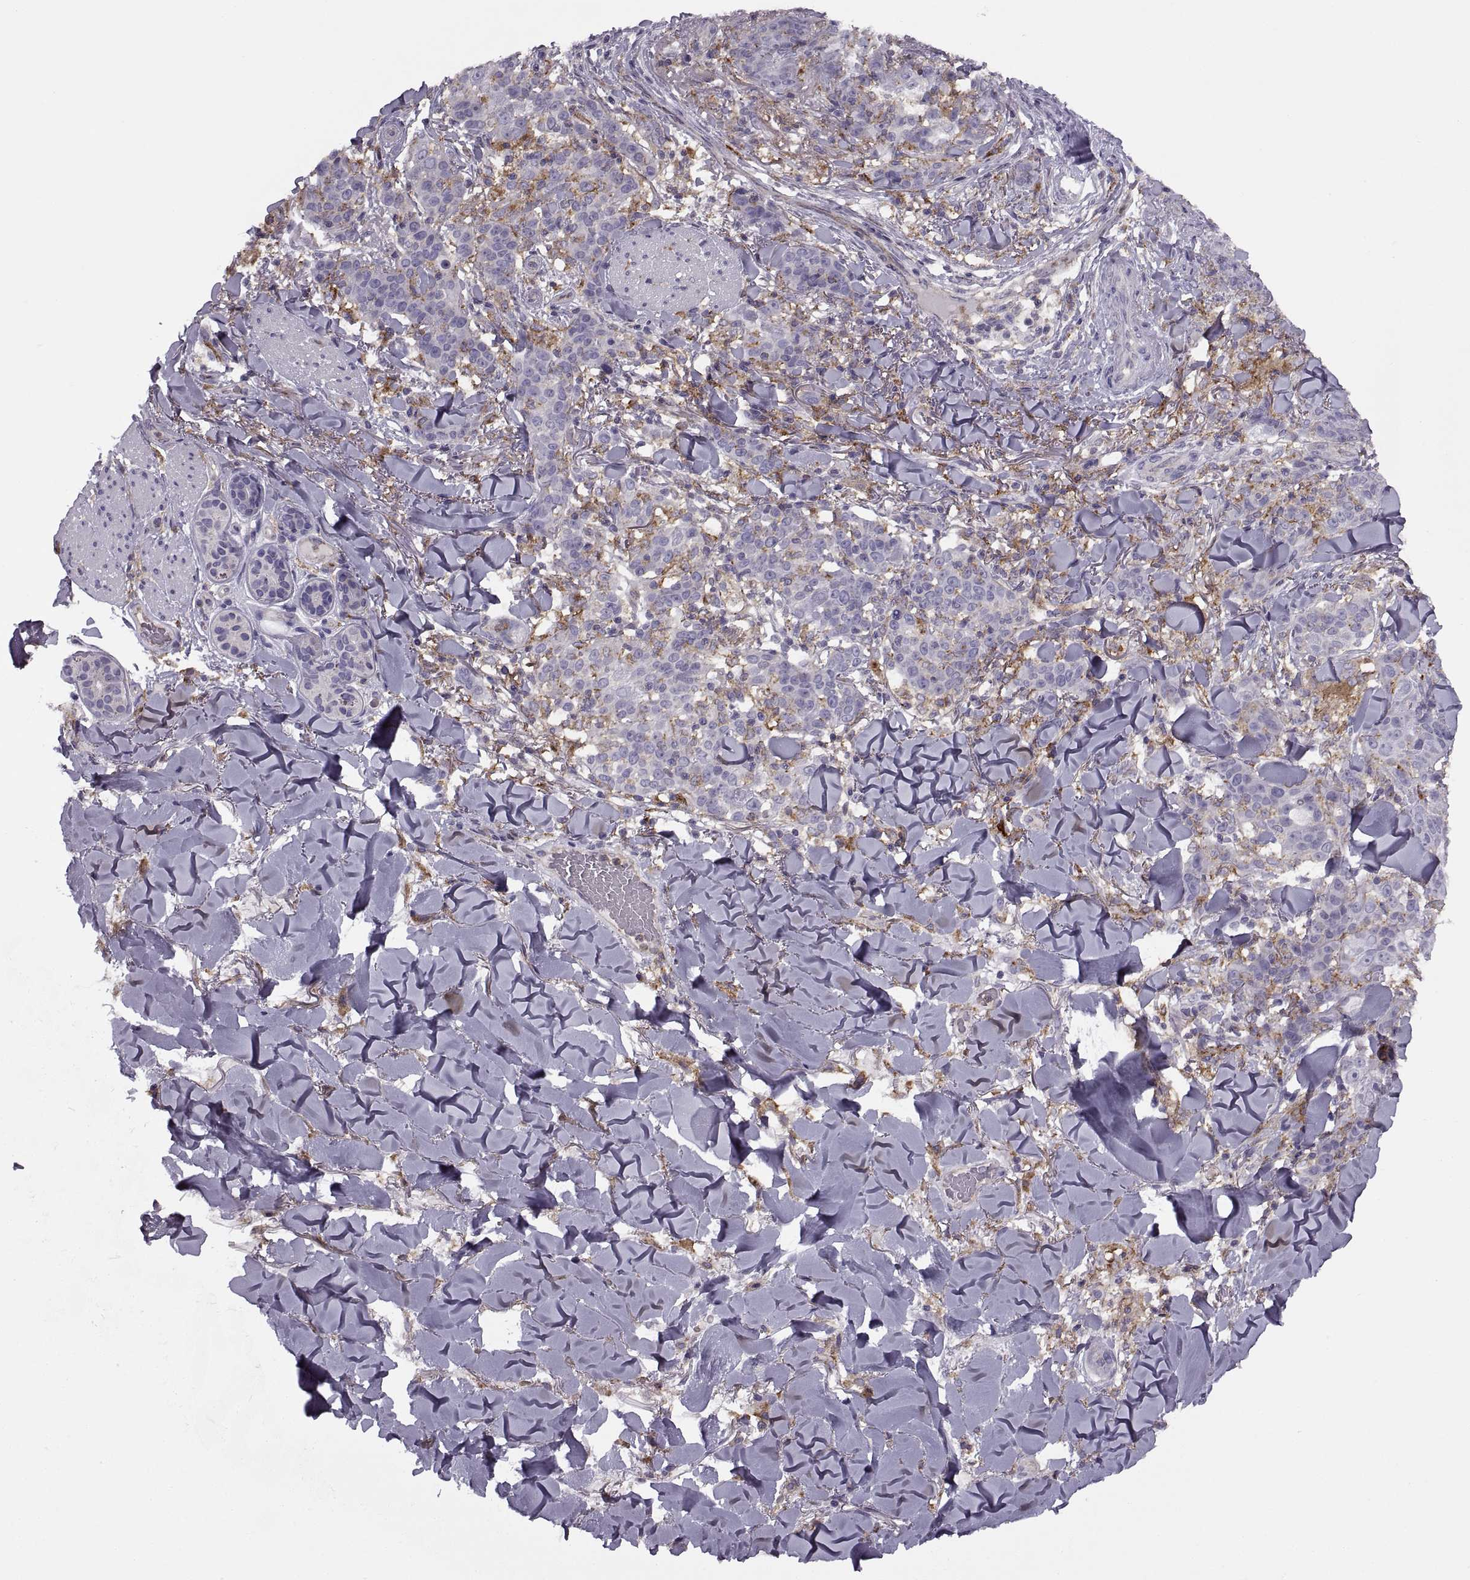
{"staining": {"intensity": "negative", "quantity": "none", "location": "none"}, "tissue": "skin cancer", "cell_type": "Tumor cells", "image_type": "cancer", "snomed": [{"axis": "morphology", "description": "Normal tissue, NOS"}, {"axis": "morphology", "description": "Squamous cell carcinoma, NOS"}, {"axis": "topography", "description": "Skin"}], "caption": "Squamous cell carcinoma (skin) was stained to show a protein in brown. There is no significant positivity in tumor cells. (Brightfield microscopy of DAB immunohistochemistry (IHC) at high magnification).", "gene": "RALB", "patient": {"sex": "female", "age": 83}}